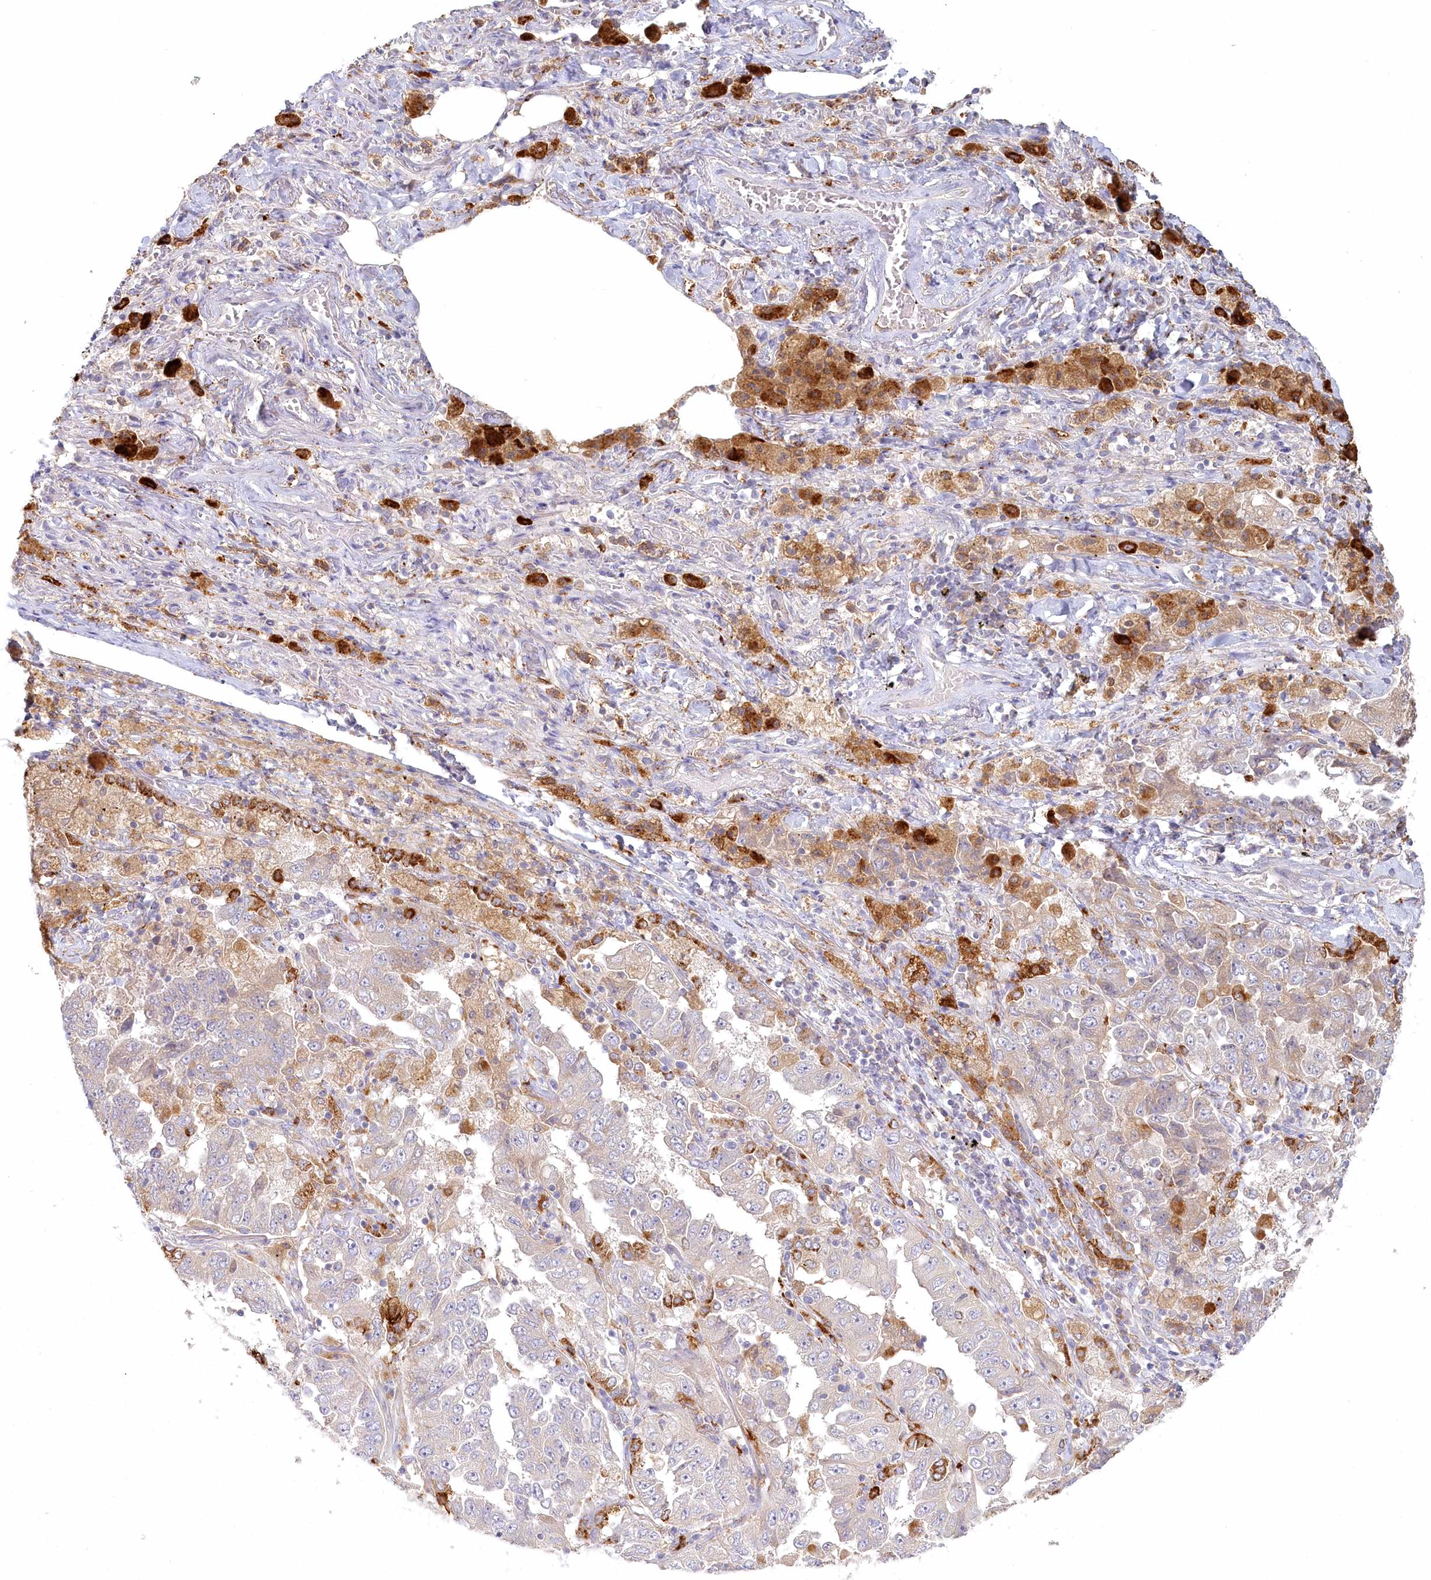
{"staining": {"intensity": "negative", "quantity": "none", "location": "none"}, "tissue": "lung cancer", "cell_type": "Tumor cells", "image_type": "cancer", "snomed": [{"axis": "morphology", "description": "Adenocarcinoma, NOS"}, {"axis": "topography", "description": "Lung"}], "caption": "DAB immunohistochemical staining of human lung cancer shows no significant staining in tumor cells.", "gene": "VSIG1", "patient": {"sex": "female", "age": 51}}